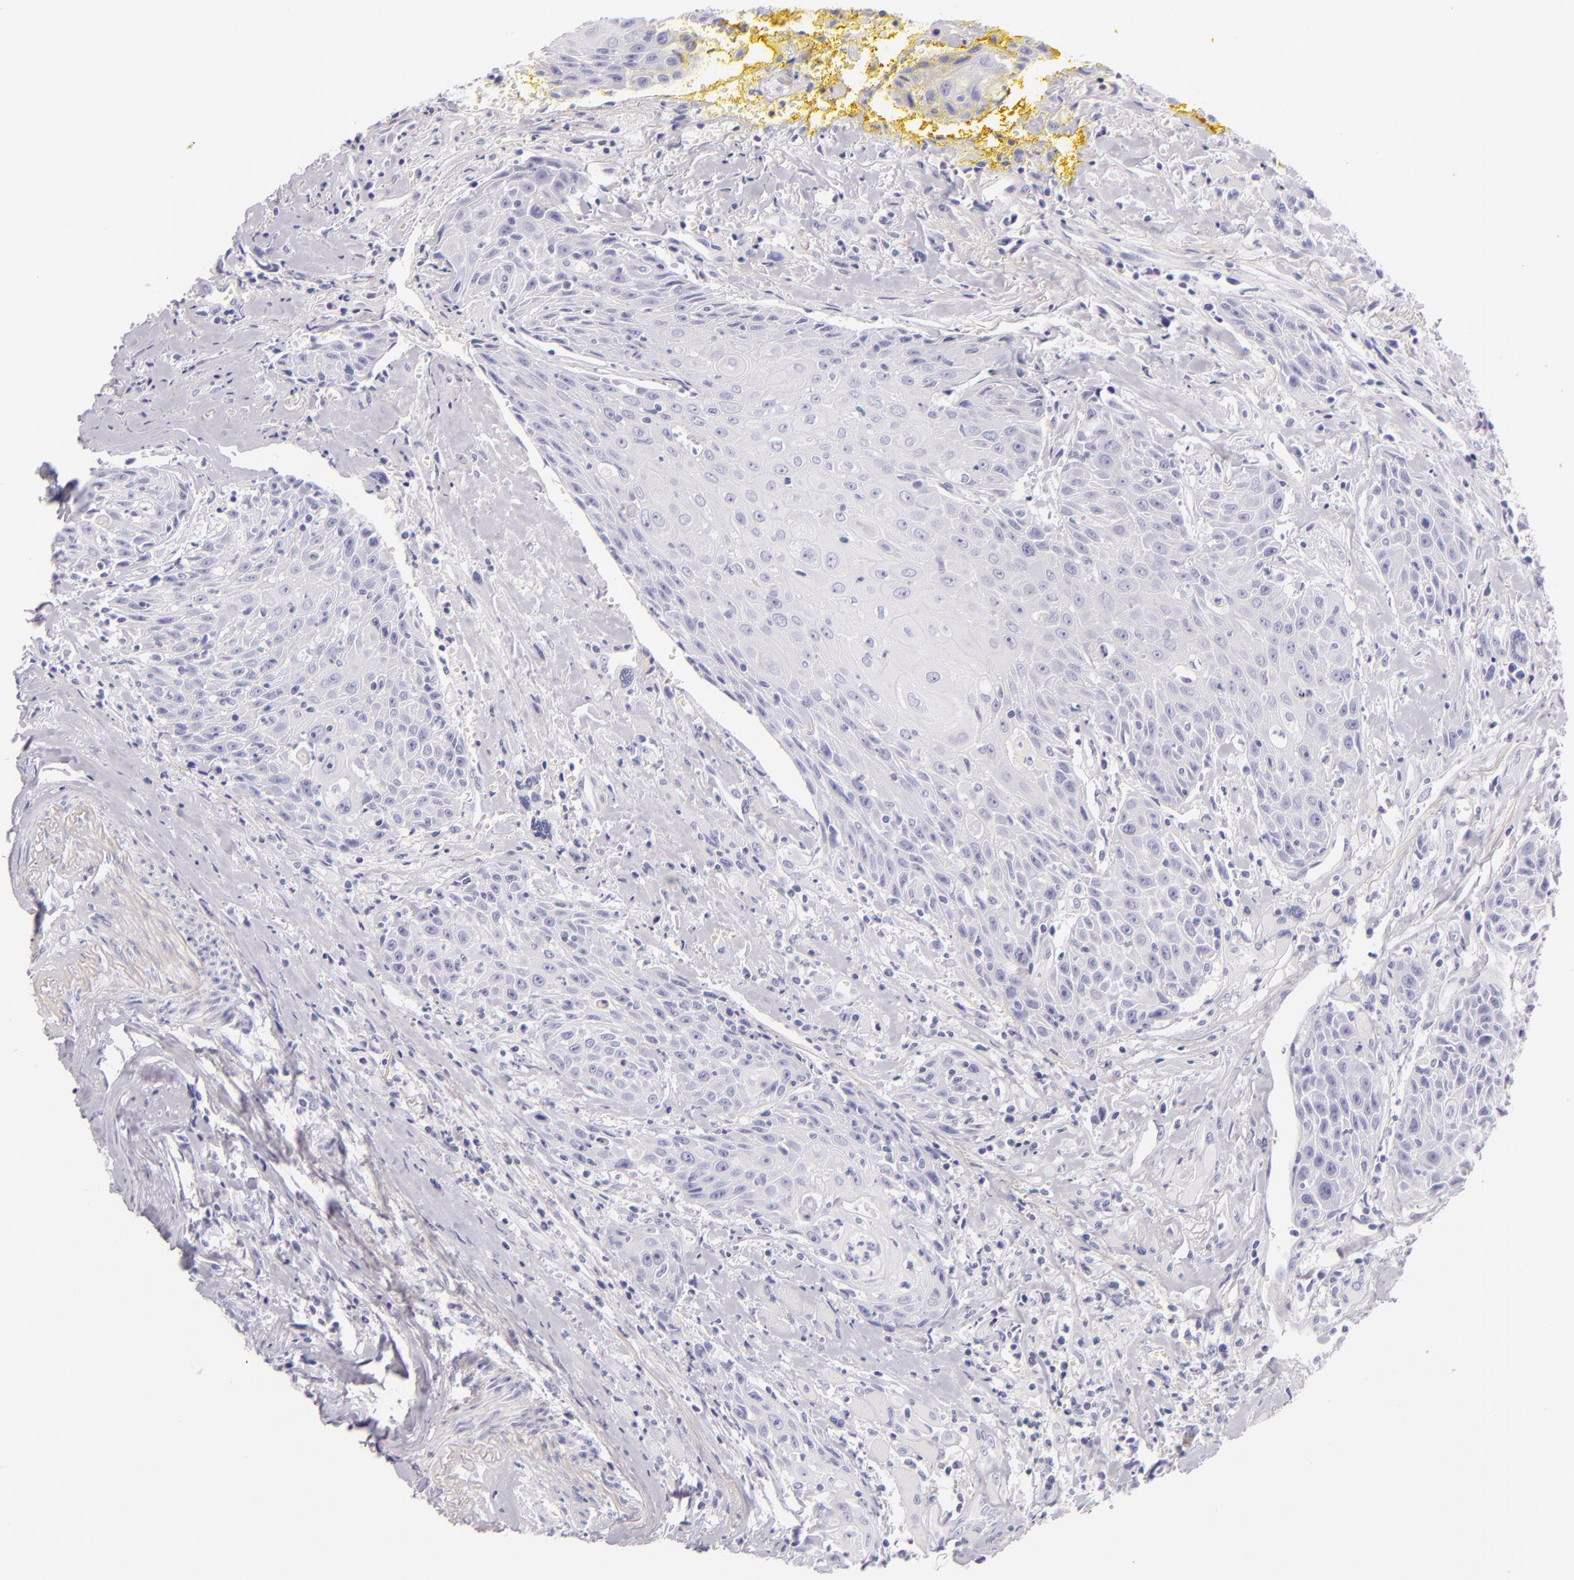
{"staining": {"intensity": "negative", "quantity": "none", "location": "none"}, "tissue": "head and neck cancer", "cell_type": "Tumor cells", "image_type": "cancer", "snomed": [{"axis": "morphology", "description": "Squamous cell carcinoma, NOS"}, {"axis": "topography", "description": "Oral tissue"}, {"axis": "topography", "description": "Head-Neck"}], "caption": "An immunohistochemistry (IHC) photomicrograph of squamous cell carcinoma (head and neck) is shown. There is no staining in tumor cells of squamous cell carcinoma (head and neck).", "gene": "INA", "patient": {"sex": "female", "age": 82}}